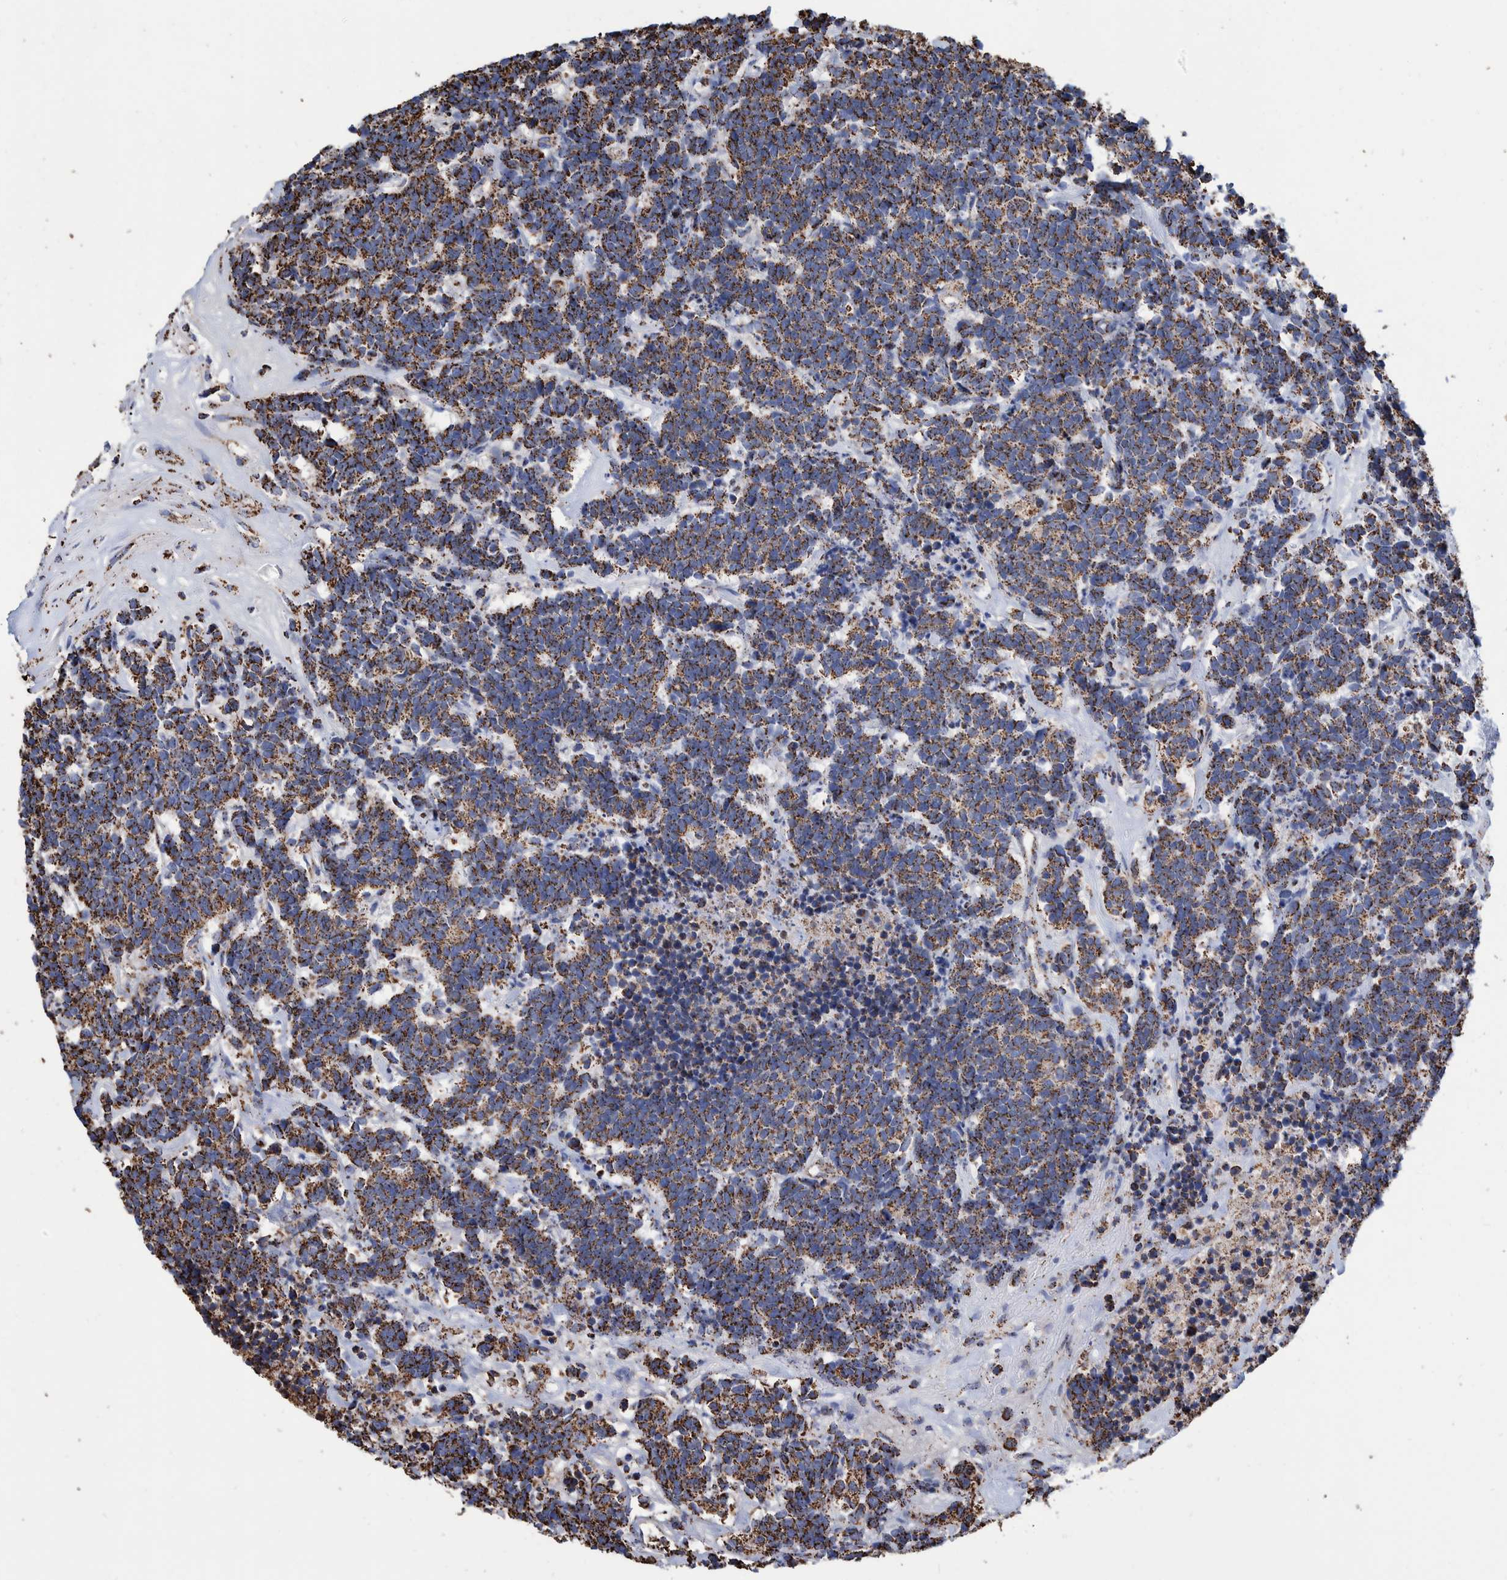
{"staining": {"intensity": "strong", "quantity": ">75%", "location": "cytoplasmic/membranous"}, "tissue": "carcinoid", "cell_type": "Tumor cells", "image_type": "cancer", "snomed": [{"axis": "morphology", "description": "Carcinoma, NOS"}, {"axis": "morphology", "description": "Carcinoid, malignant, NOS"}, {"axis": "topography", "description": "Urinary bladder"}], "caption": "This micrograph shows immunohistochemistry staining of malignant carcinoid, with high strong cytoplasmic/membranous expression in approximately >75% of tumor cells.", "gene": "VPS26C", "patient": {"sex": "male", "age": 57}}